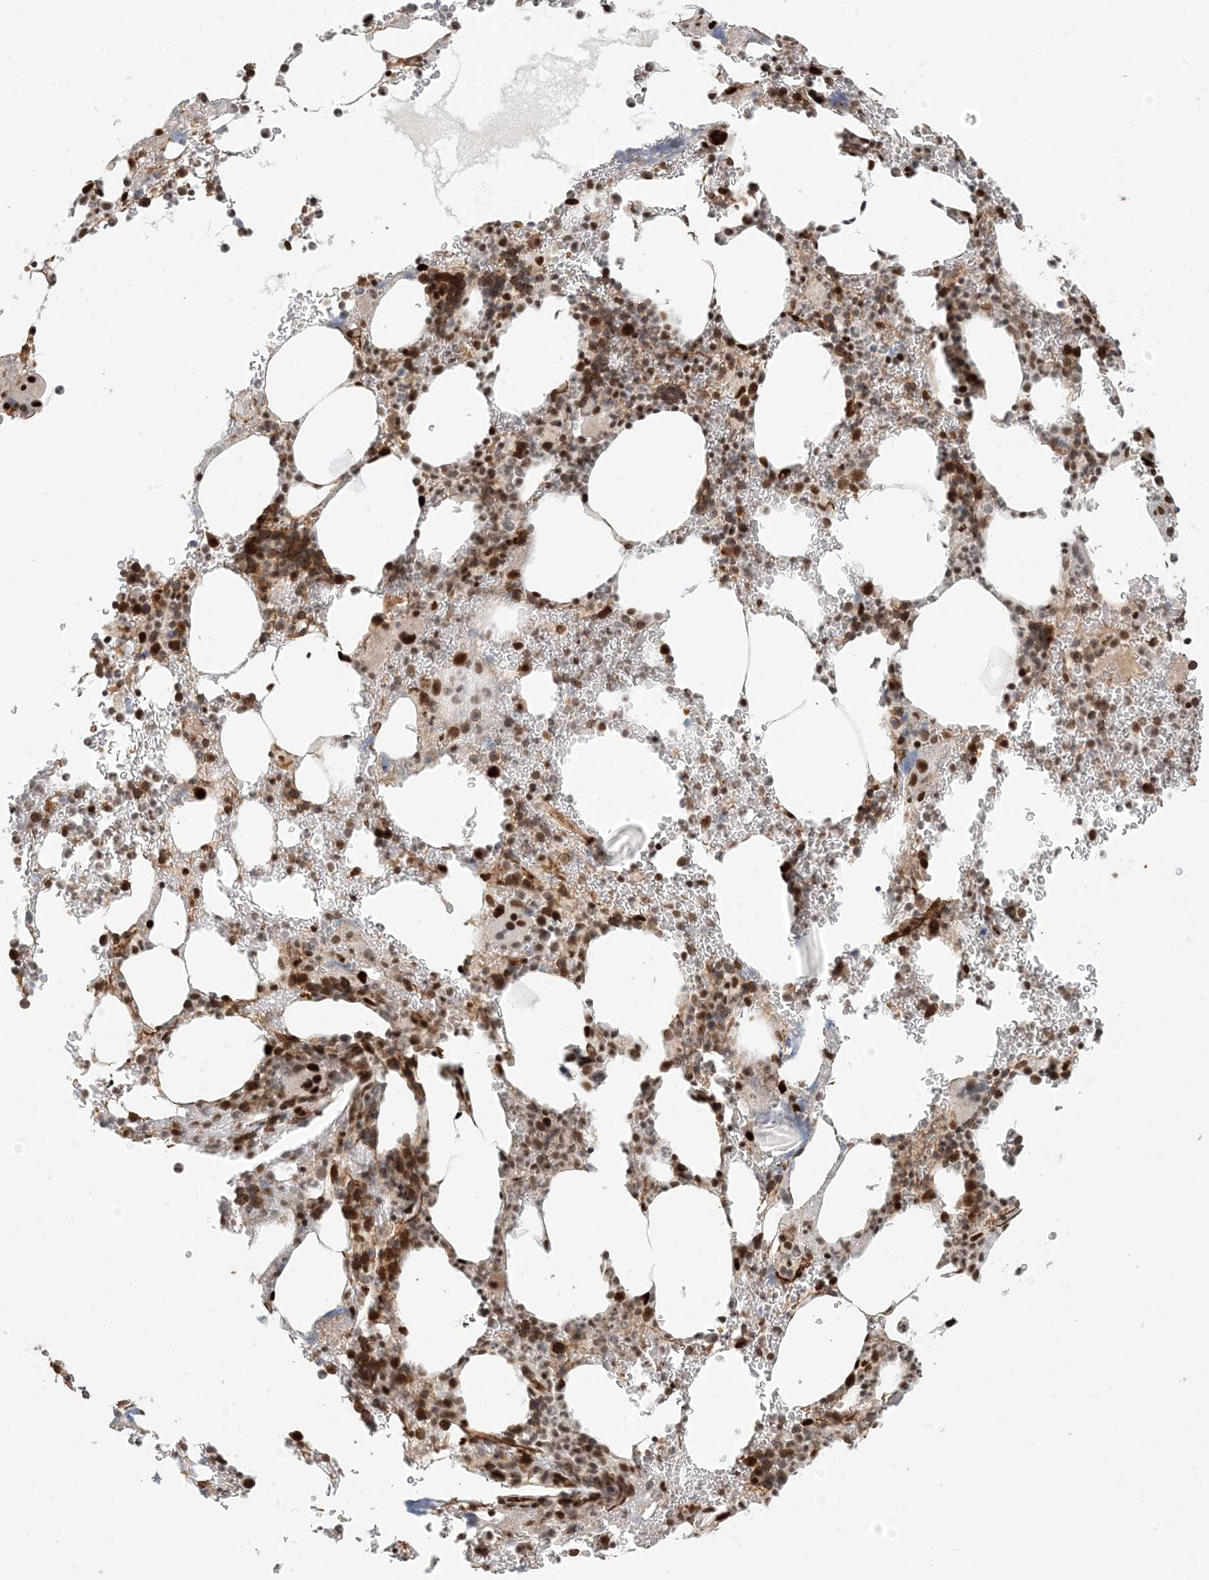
{"staining": {"intensity": "strong", "quantity": "25%-75%", "location": "cytoplasmic/membranous,nuclear"}, "tissue": "bone marrow", "cell_type": "Hematopoietic cells", "image_type": "normal", "snomed": [{"axis": "morphology", "description": "Normal tissue, NOS"}, {"axis": "topography", "description": "Bone marrow"}], "caption": "Bone marrow stained for a protein (brown) displays strong cytoplasmic/membranous,nuclear positive positivity in approximately 25%-75% of hematopoietic cells.", "gene": "CKS1B", "patient": {"sex": "male"}}